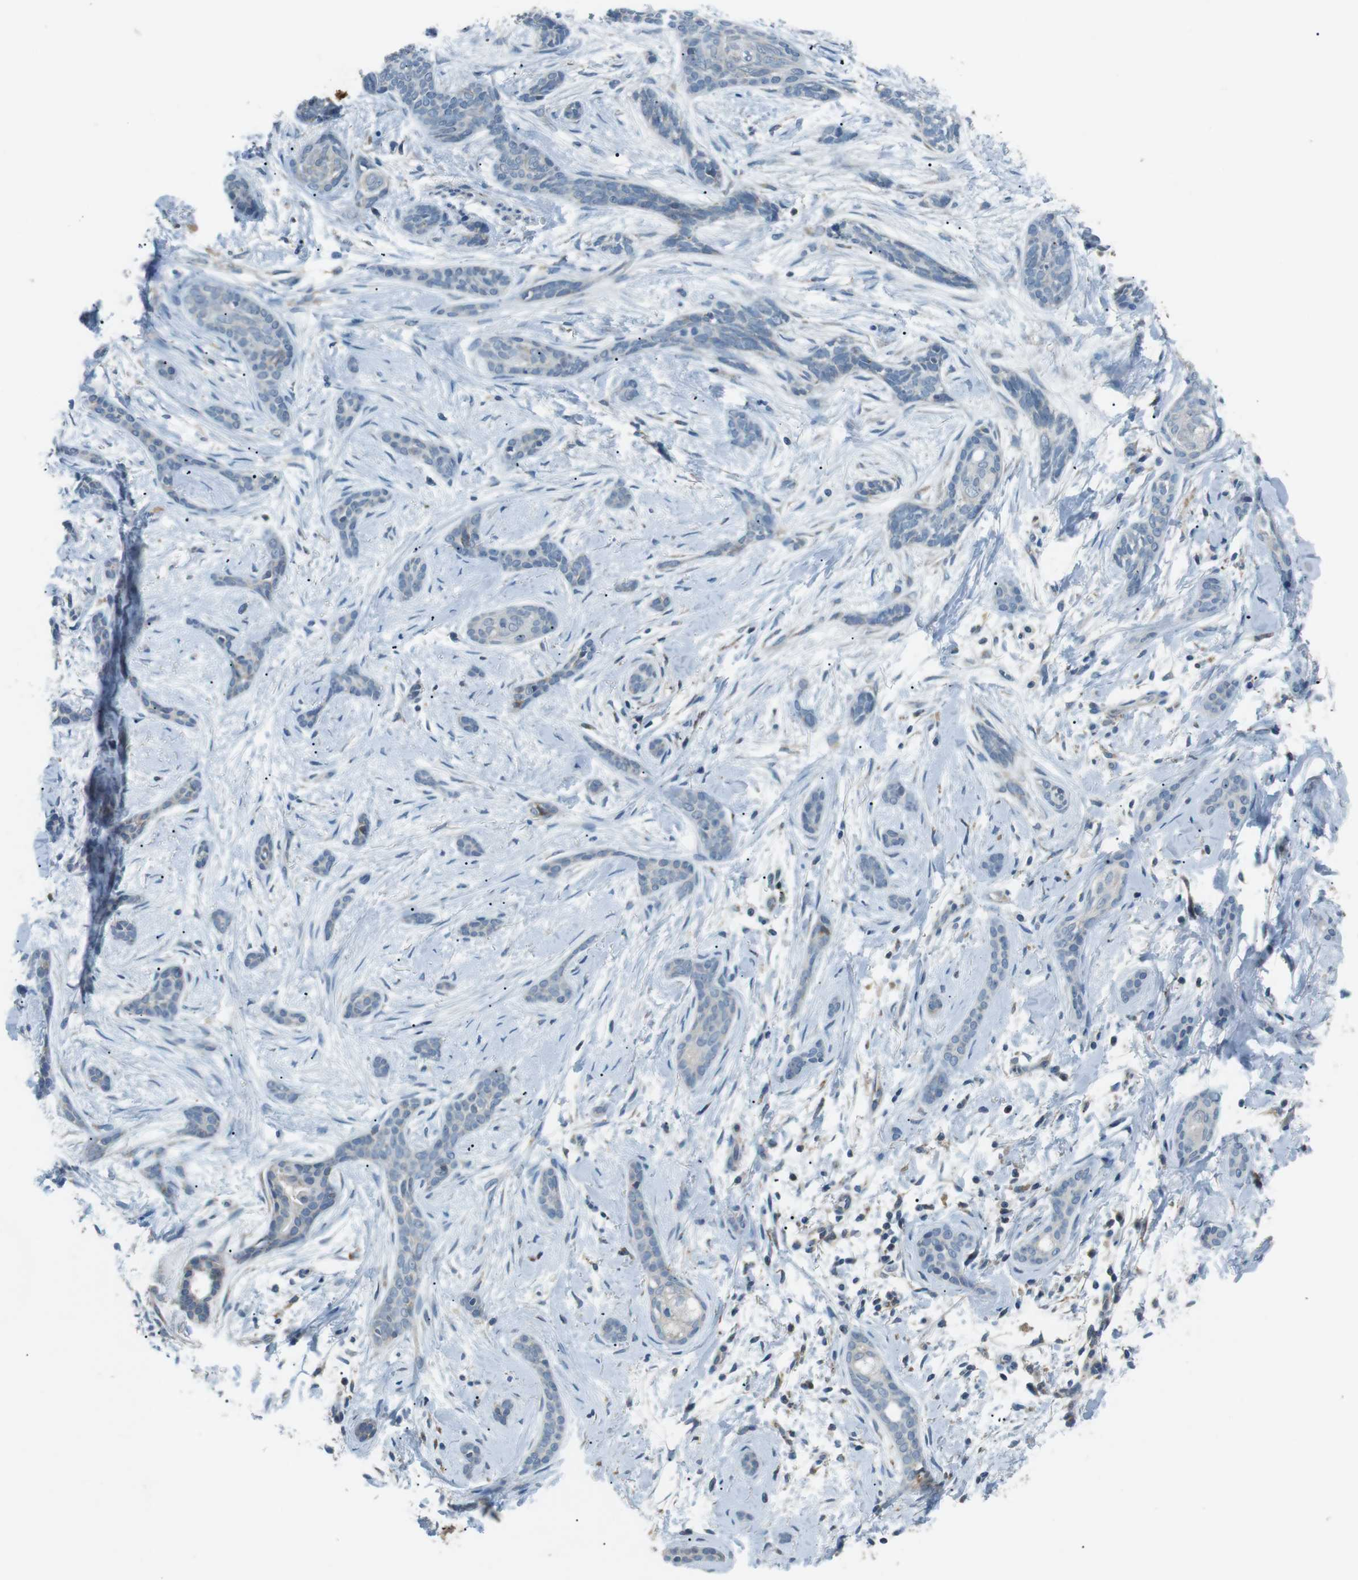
{"staining": {"intensity": "negative", "quantity": "none", "location": "none"}, "tissue": "skin cancer", "cell_type": "Tumor cells", "image_type": "cancer", "snomed": [{"axis": "morphology", "description": "Basal cell carcinoma"}, {"axis": "morphology", "description": "Adnexal tumor, benign"}, {"axis": "topography", "description": "Skin"}], "caption": "A micrograph of human skin benign adnexal tumor is negative for staining in tumor cells.", "gene": "BACE1", "patient": {"sex": "female", "age": 42}}